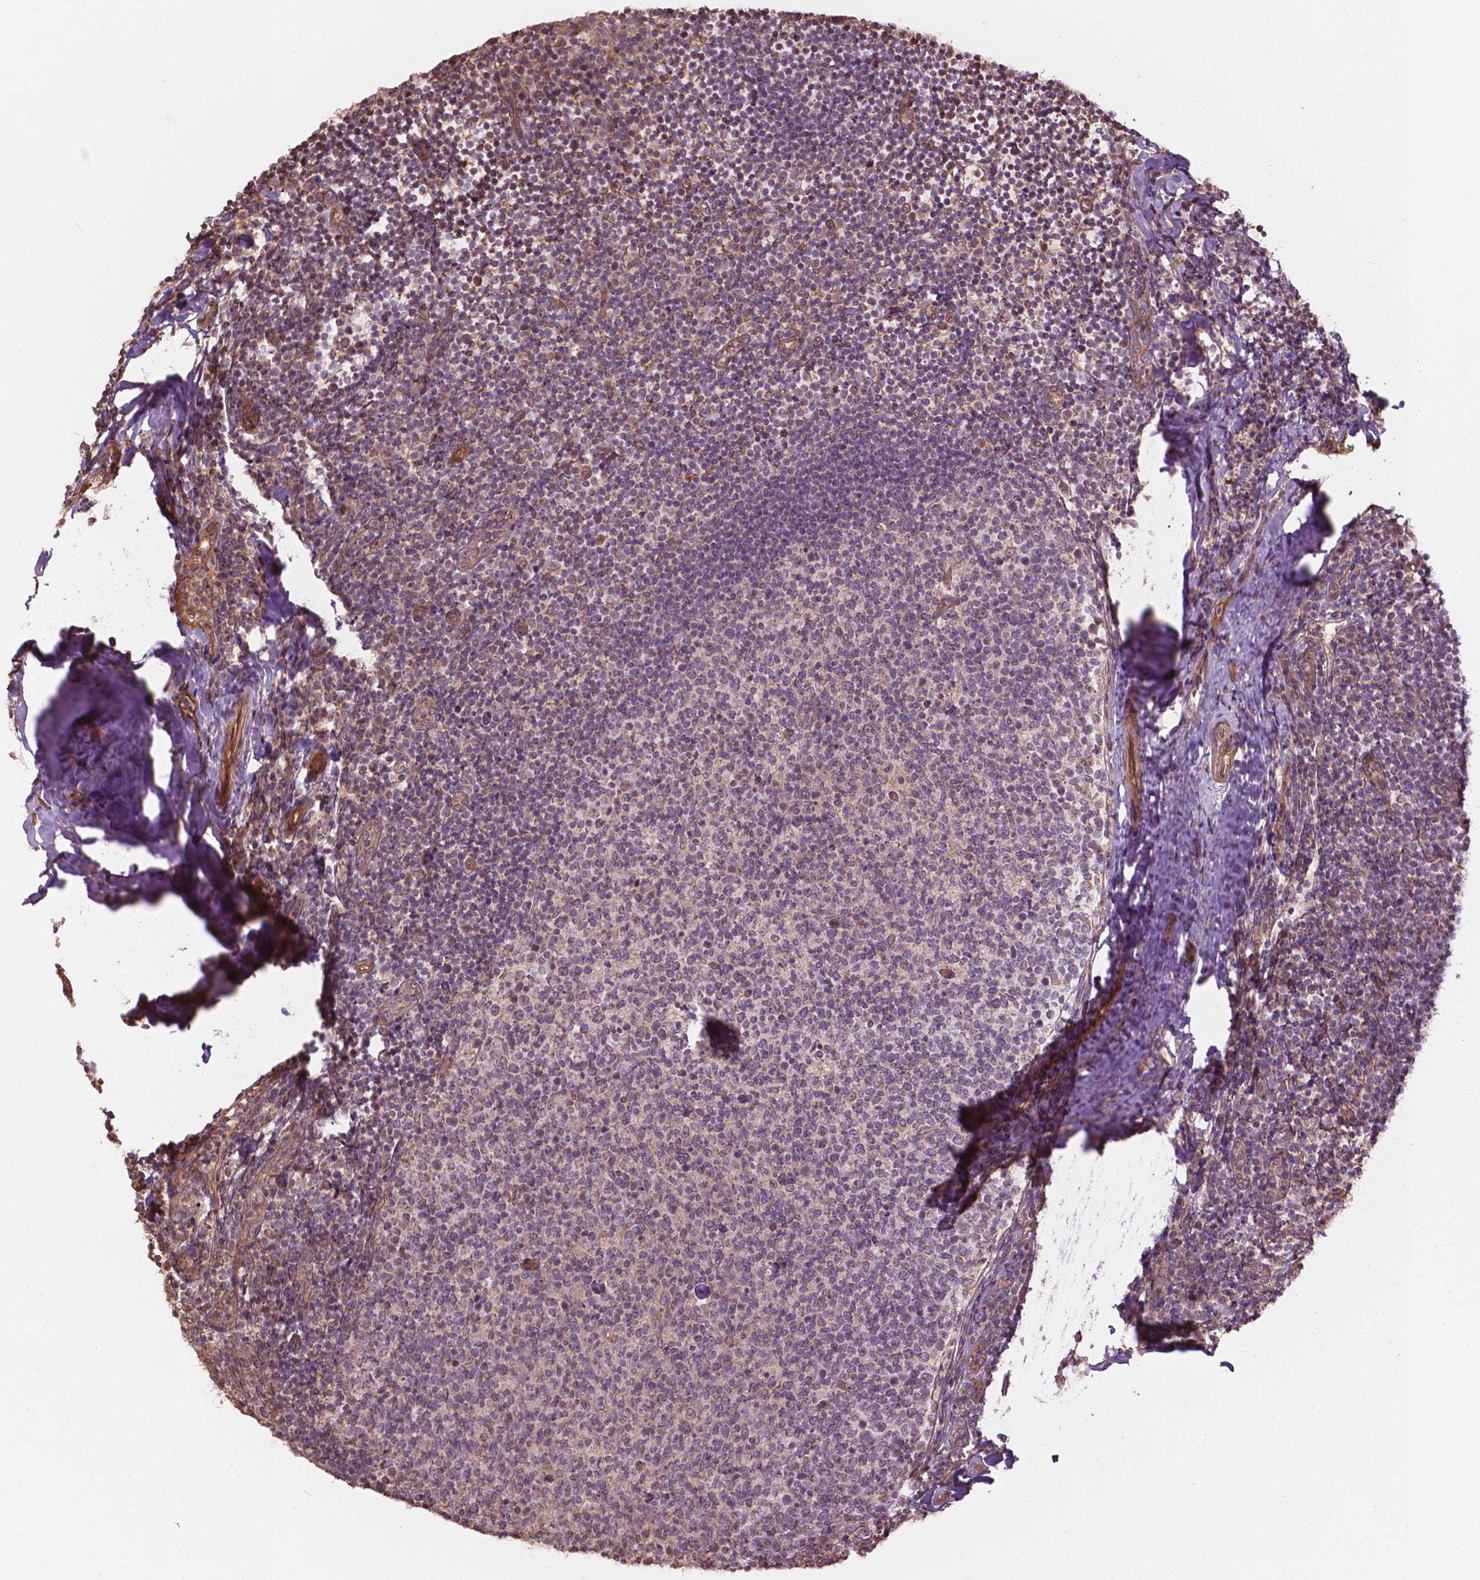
{"staining": {"intensity": "negative", "quantity": "none", "location": "none"}, "tissue": "tonsil", "cell_type": "Germinal center cells", "image_type": "normal", "snomed": [{"axis": "morphology", "description": "Normal tissue, NOS"}, {"axis": "topography", "description": "Tonsil"}], "caption": "A micrograph of tonsil stained for a protein shows no brown staining in germinal center cells. (Immunohistochemistry (ihc), brightfield microscopy, high magnification).", "gene": "CDC42BPA", "patient": {"sex": "female", "age": 10}}